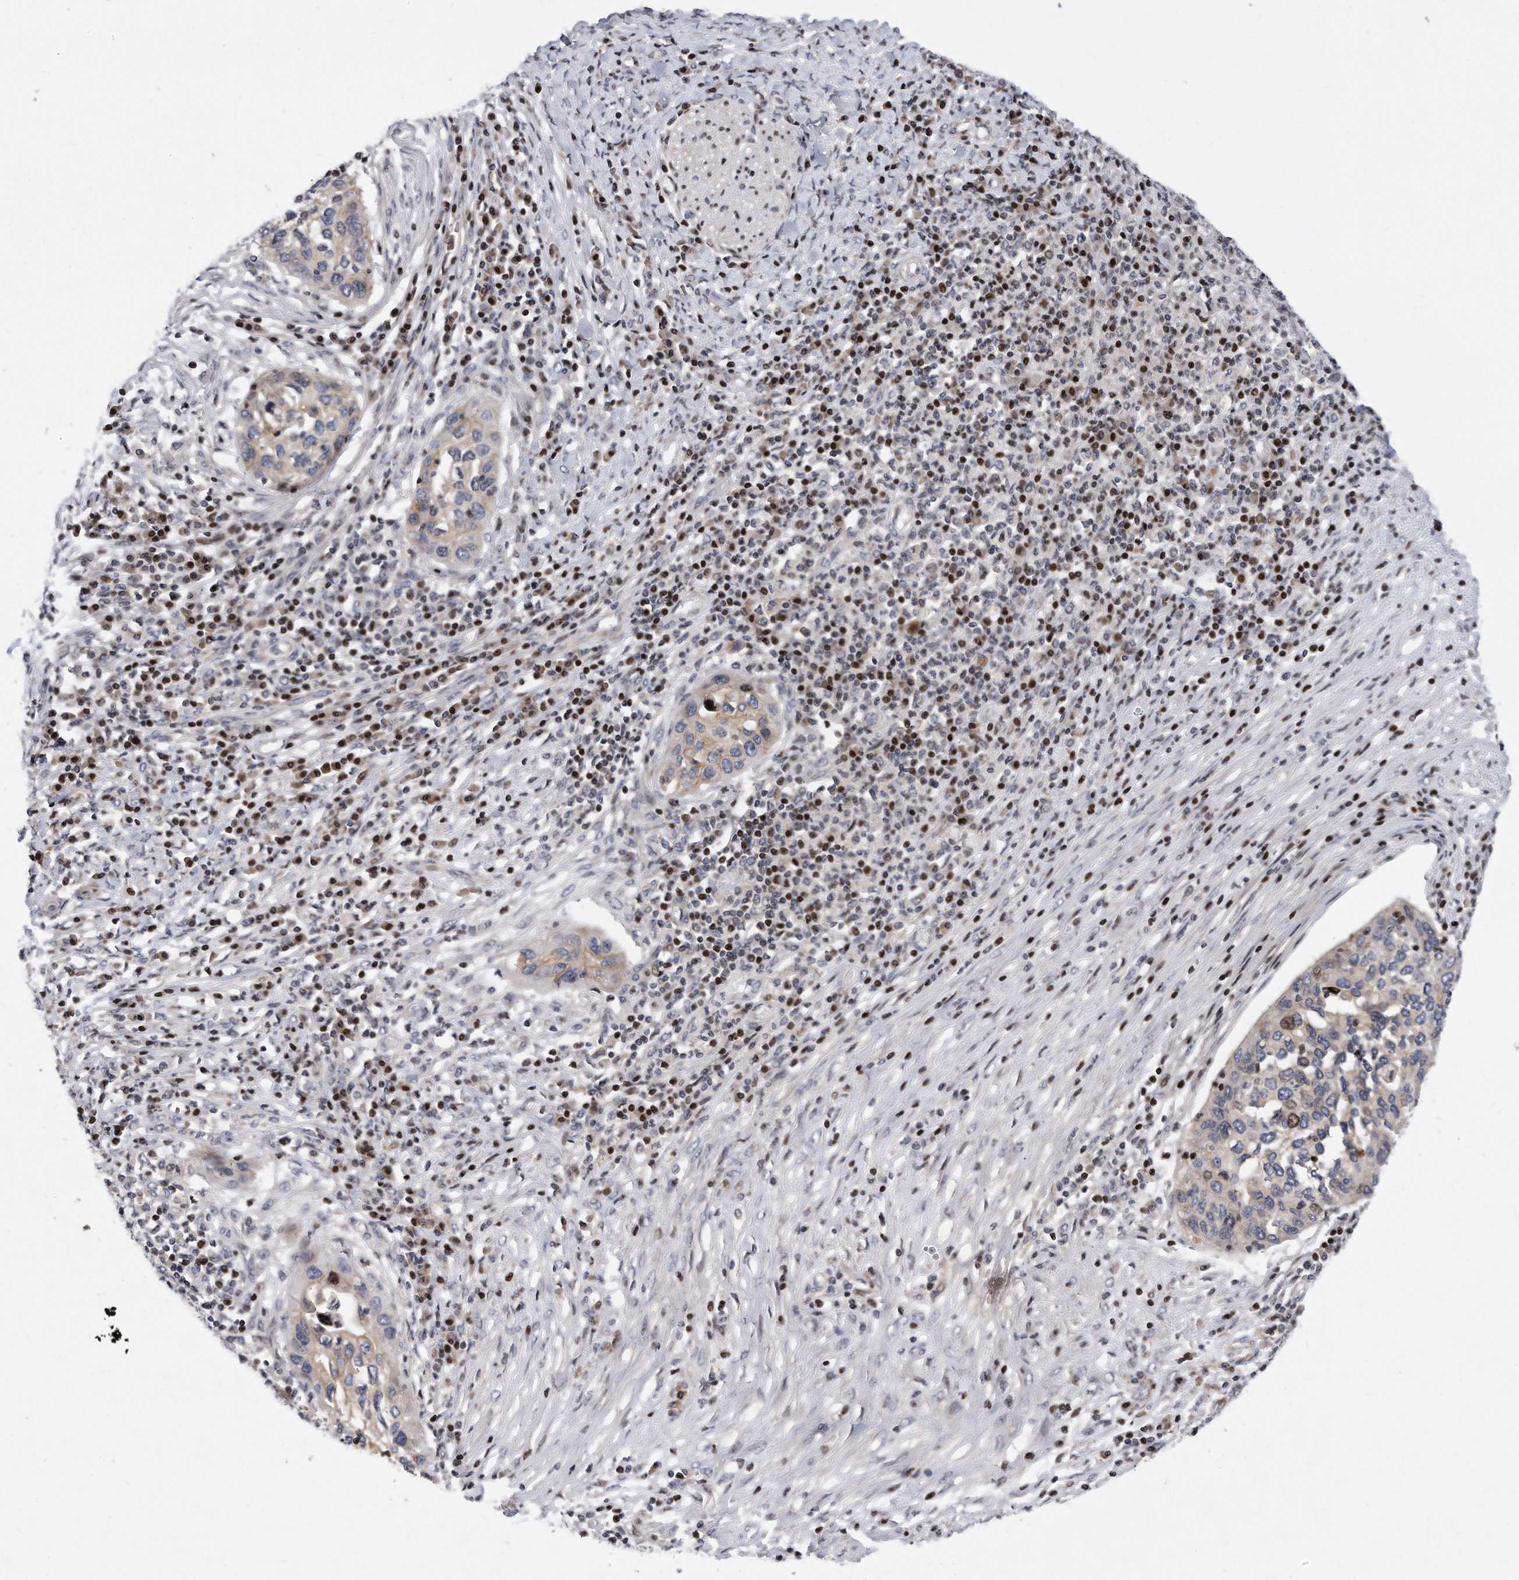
{"staining": {"intensity": "weak", "quantity": "<25%", "location": "cytoplasmic/membranous"}, "tissue": "cervical cancer", "cell_type": "Tumor cells", "image_type": "cancer", "snomed": [{"axis": "morphology", "description": "Squamous cell carcinoma, NOS"}, {"axis": "topography", "description": "Cervix"}], "caption": "Tumor cells show no significant protein staining in cervical cancer (squamous cell carcinoma).", "gene": "CDH12", "patient": {"sex": "female", "age": 38}}